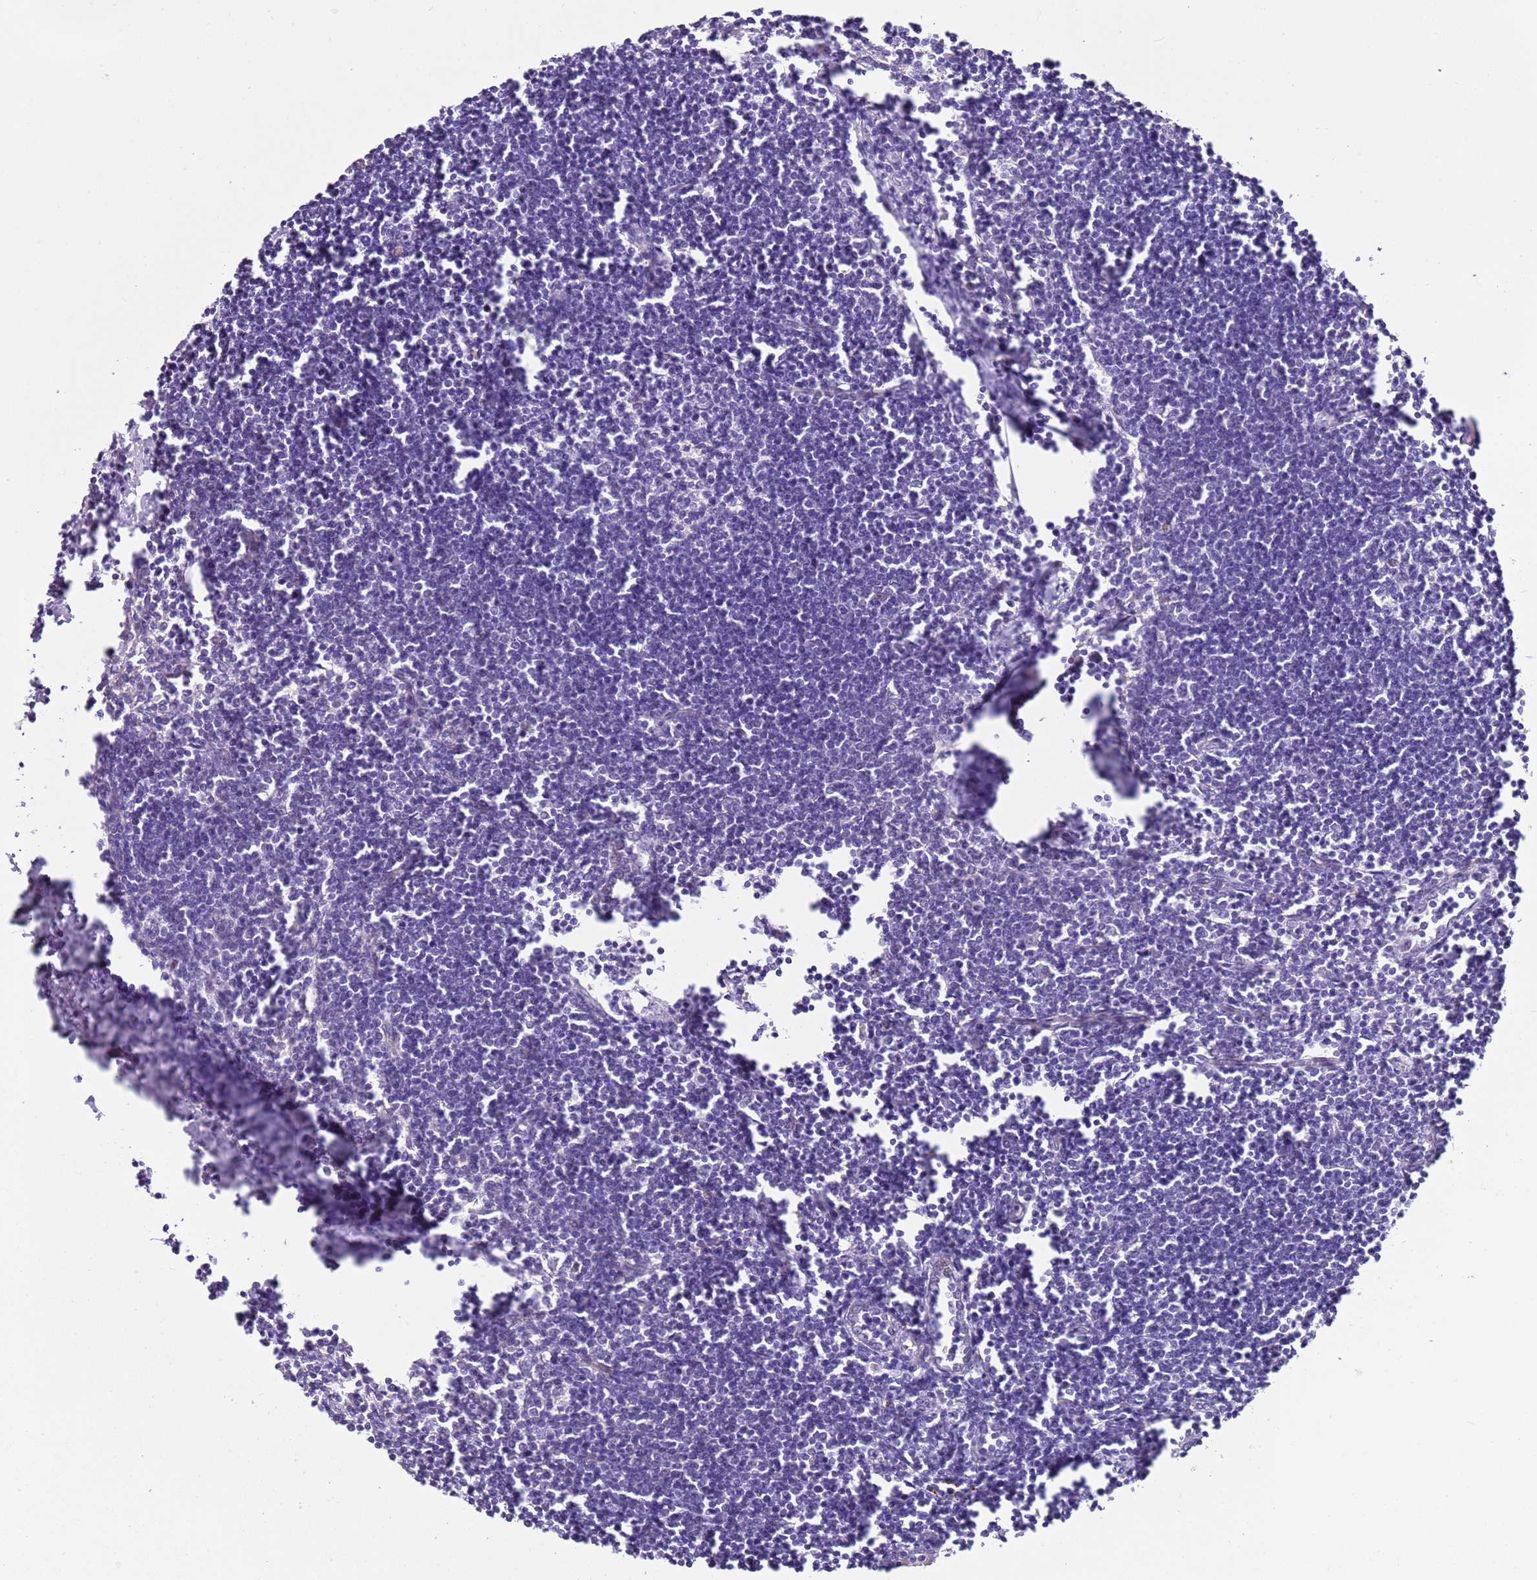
{"staining": {"intensity": "negative", "quantity": "none", "location": "none"}, "tissue": "lymph node", "cell_type": "Germinal center cells", "image_type": "normal", "snomed": [{"axis": "morphology", "description": "Normal tissue, NOS"}, {"axis": "morphology", "description": "Malignant melanoma, Metastatic site"}, {"axis": "topography", "description": "Lymph node"}], "caption": "IHC image of benign lymph node: human lymph node stained with DAB (3,3'-diaminobenzidine) displays no significant protein expression in germinal center cells.", "gene": "HGD", "patient": {"sex": "male", "age": 41}}